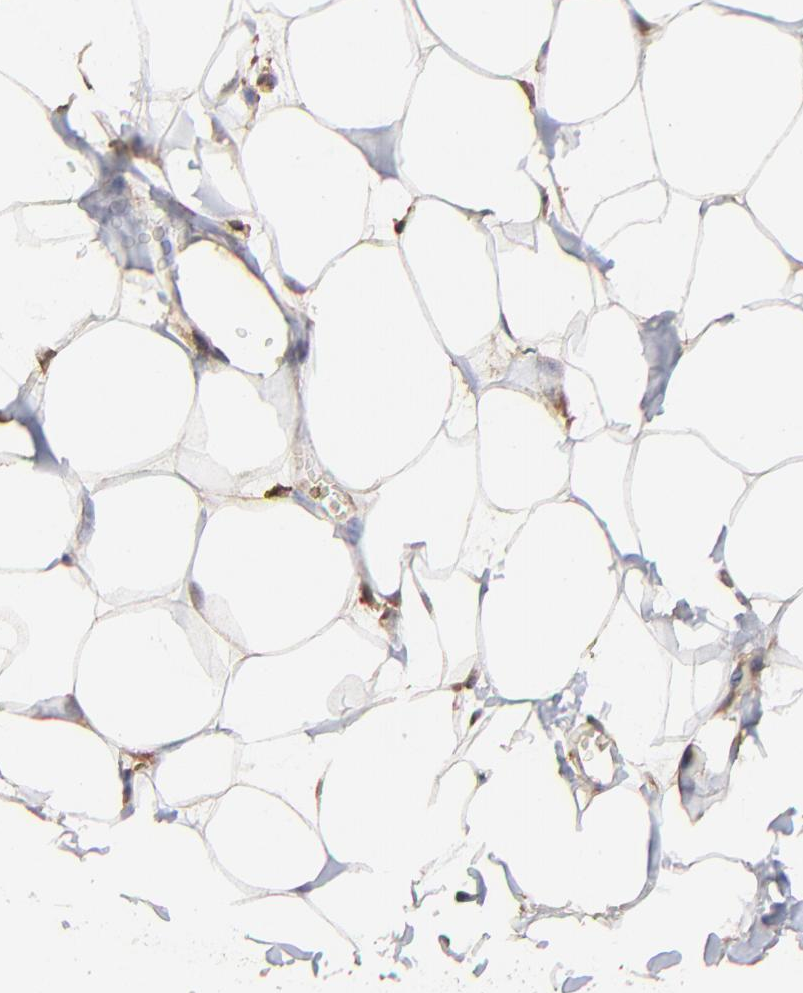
{"staining": {"intensity": "weak", "quantity": ">75%", "location": "cytoplasmic/membranous"}, "tissue": "breast", "cell_type": "Adipocytes", "image_type": "normal", "snomed": [{"axis": "morphology", "description": "Normal tissue, NOS"}, {"axis": "topography", "description": "Breast"}, {"axis": "topography", "description": "Adipose tissue"}], "caption": "An immunohistochemistry image of benign tissue is shown. Protein staining in brown highlights weak cytoplasmic/membranous positivity in breast within adipocytes.", "gene": "STON2", "patient": {"sex": "female", "age": 25}}